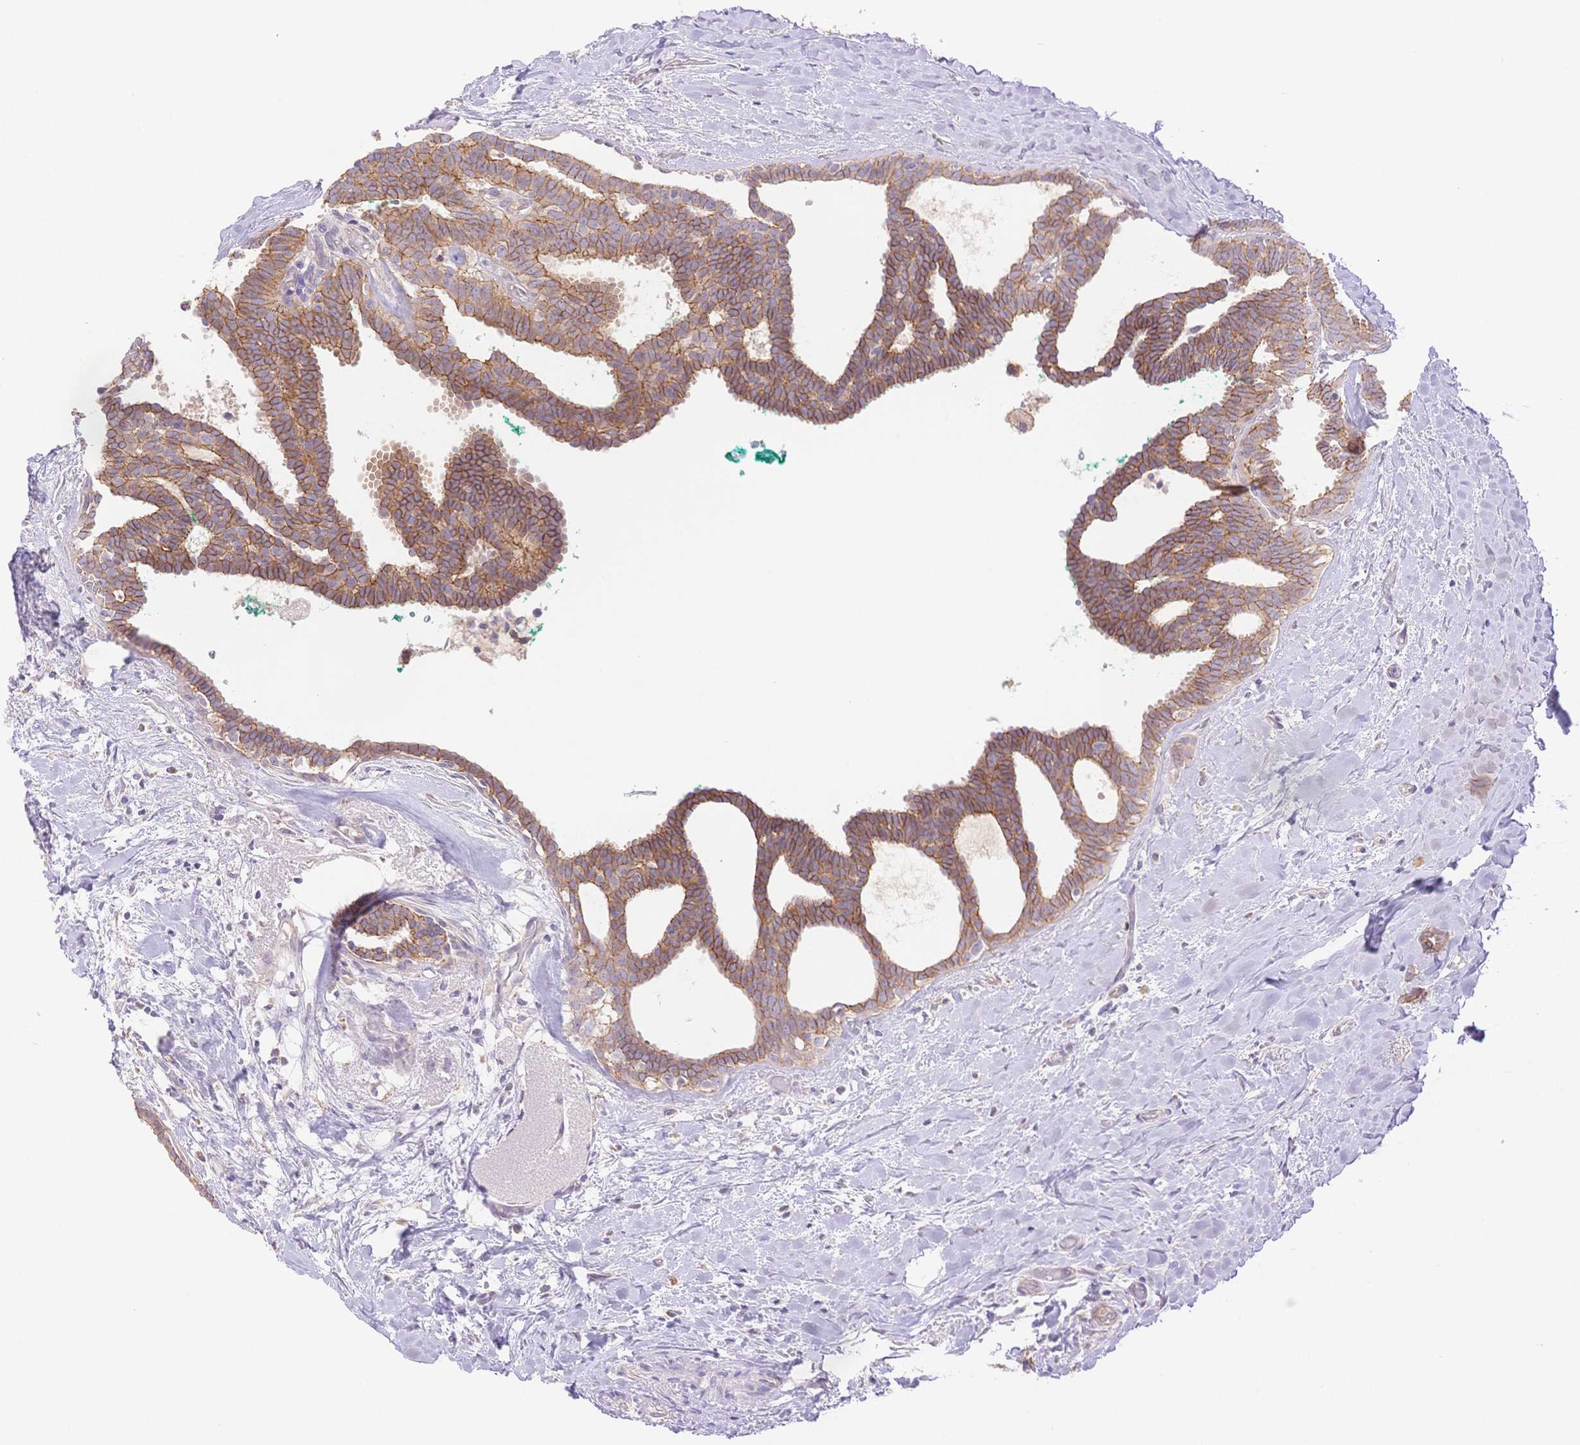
{"staining": {"intensity": "moderate", "quantity": ">75%", "location": "cytoplasmic/membranous"}, "tissue": "breast cancer", "cell_type": "Tumor cells", "image_type": "cancer", "snomed": [{"axis": "morphology", "description": "Intraductal carcinoma, in situ"}, {"axis": "morphology", "description": "Duct carcinoma"}, {"axis": "morphology", "description": "Lobular carcinoma, in situ"}, {"axis": "topography", "description": "Breast"}], "caption": "Immunohistochemistry of breast cancer (invasive ductal carcinoma) shows medium levels of moderate cytoplasmic/membranous staining in approximately >75% of tumor cells. (Brightfield microscopy of DAB IHC at high magnification).", "gene": "WDR54", "patient": {"sex": "female", "age": 44}}